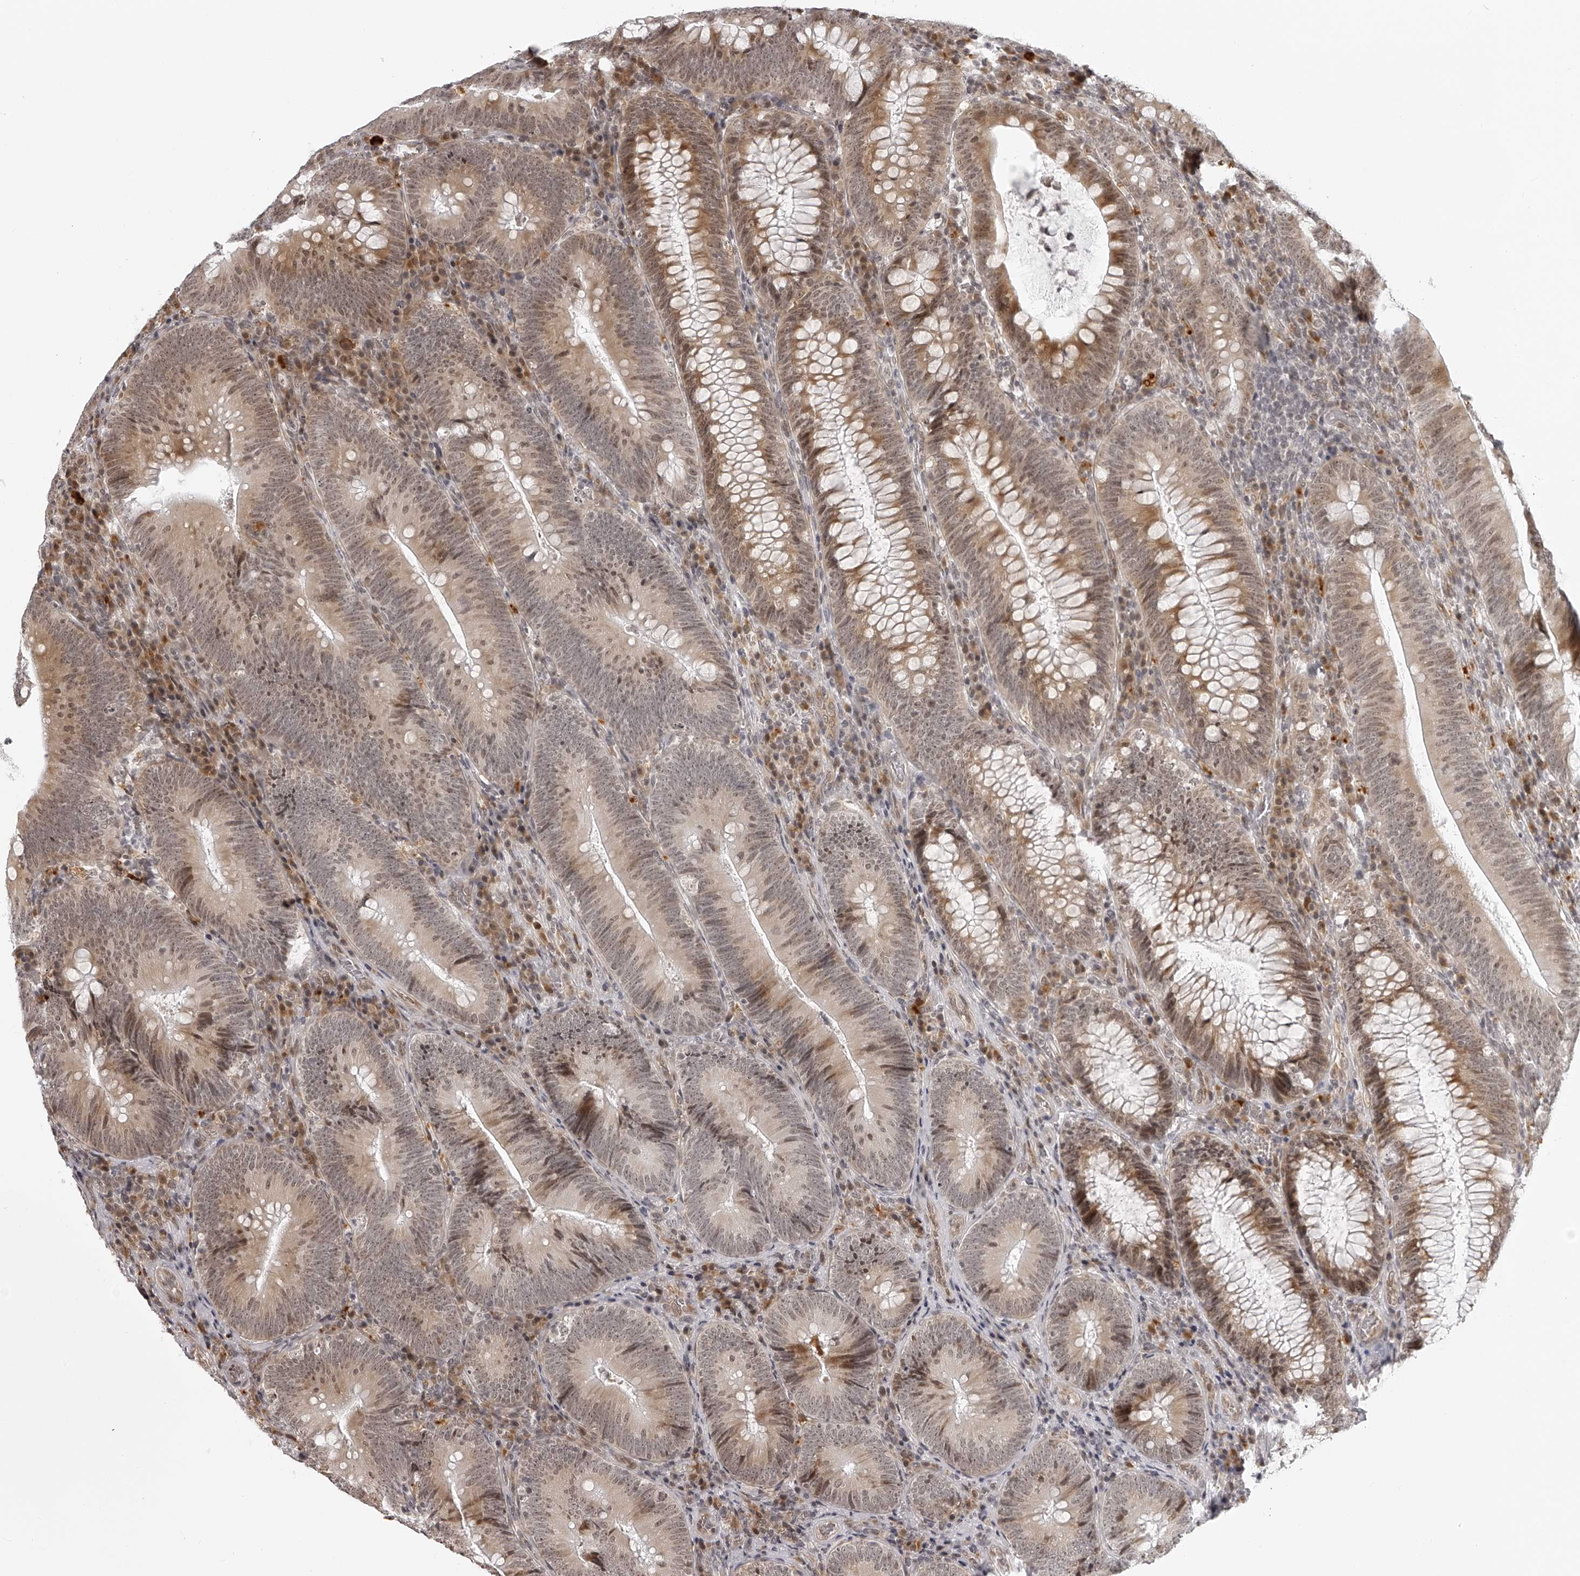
{"staining": {"intensity": "moderate", "quantity": ">75%", "location": "cytoplasmic/membranous,nuclear"}, "tissue": "colorectal cancer", "cell_type": "Tumor cells", "image_type": "cancer", "snomed": [{"axis": "morphology", "description": "Normal tissue, NOS"}, {"axis": "topography", "description": "Colon"}], "caption": "Brown immunohistochemical staining in colorectal cancer exhibits moderate cytoplasmic/membranous and nuclear staining in about >75% of tumor cells. Nuclei are stained in blue.", "gene": "ODF2L", "patient": {"sex": "female", "age": 82}}